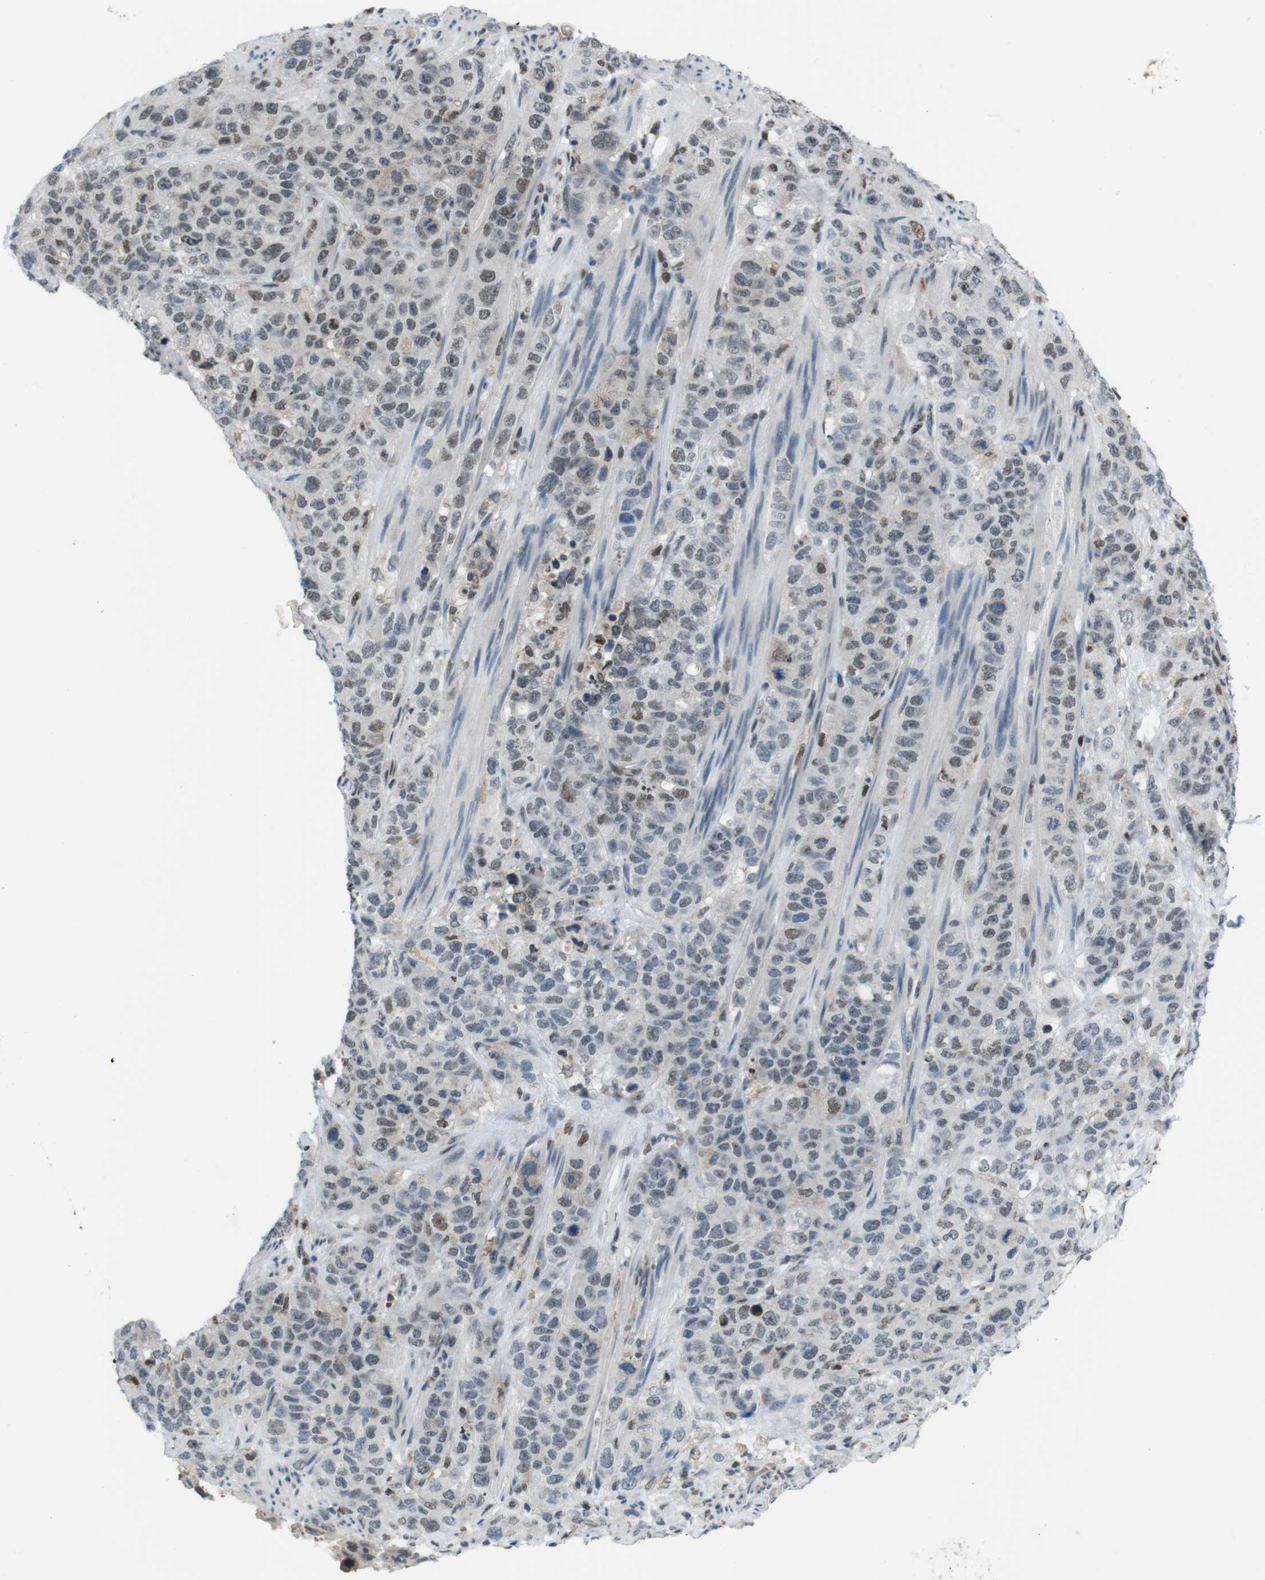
{"staining": {"intensity": "weak", "quantity": "25%-75%", "location": "nuclear"}, "tissue": "stomach cancer", "cell_type": "Tumor cells", "image_type": "cancer", "snomed": [{"axis": "morphology", "description": "Adenocarcinoma, NOS"}, {"axis": "topography", "description": "Stomach"}], "caption": "The photomicrograph displays a brown stain indicating the presence of a protein in the nuclear of tumor cells in stomach adenocarcinoma.", "gene": "SUB1", "patient": {"sex": "male", "age": 48}}